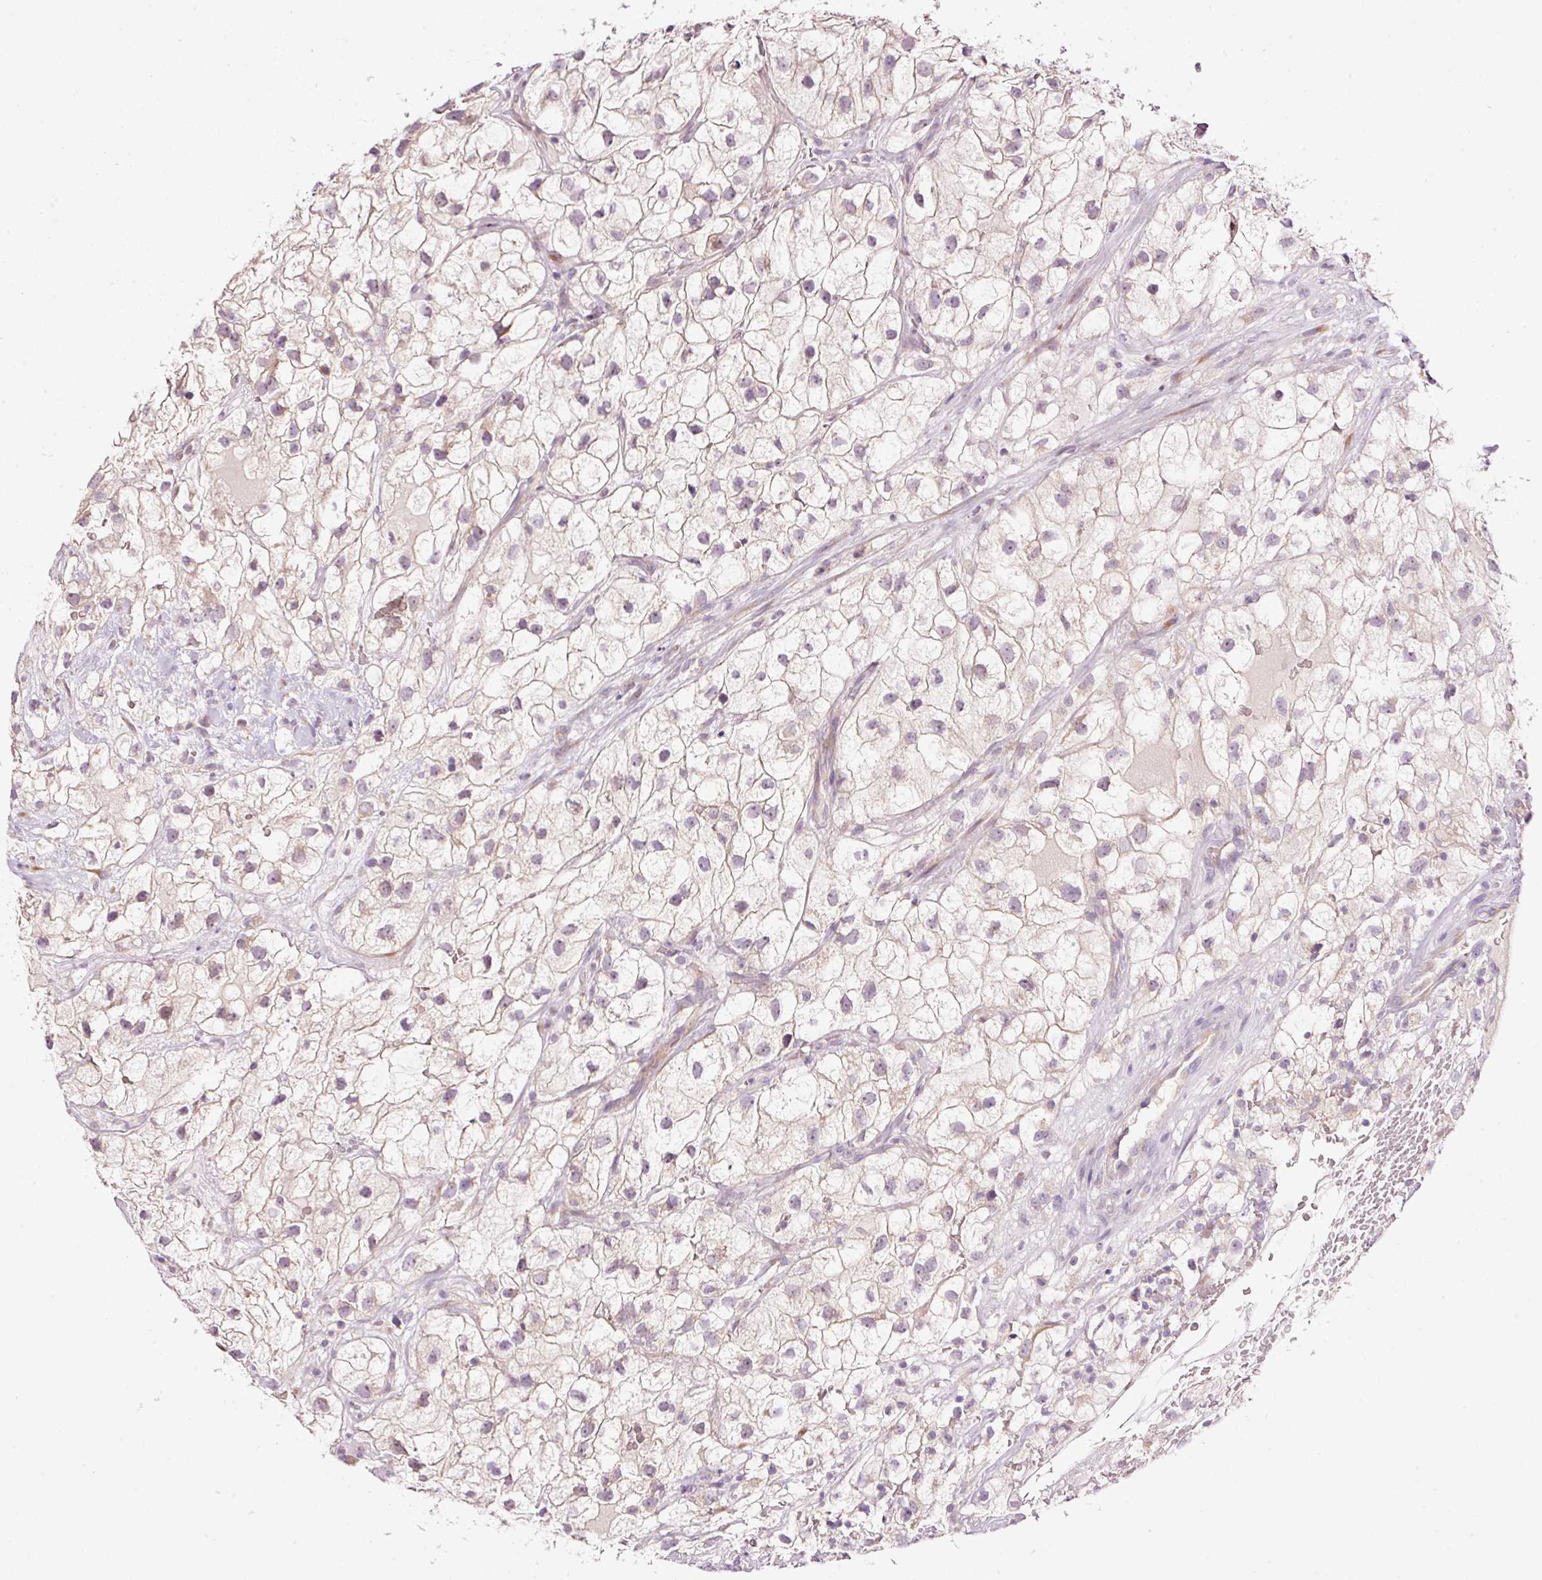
{"staining": {"intensity": "weak", "quantity": "<25%", "location": "cytoplasmic/membranous"}, "tissue": "renal cancer", "cell_type": "Tumor cells", "image_type": "cancer", "snomed": [{"axis": "morphology", "description": "Adenocarcinoma, NOS"}, {"axis": "topography", "description": "Kidney"}], "caption": "This histopathology image is of adenocarcinoma (renal) stained with immunohistochemistry to label a protein in brown with the nuclei are counter-stained blue. There is no positivity in tumor cells.", "gene": "RSPO2", "patient": {"sex": "male", "age": 59}}